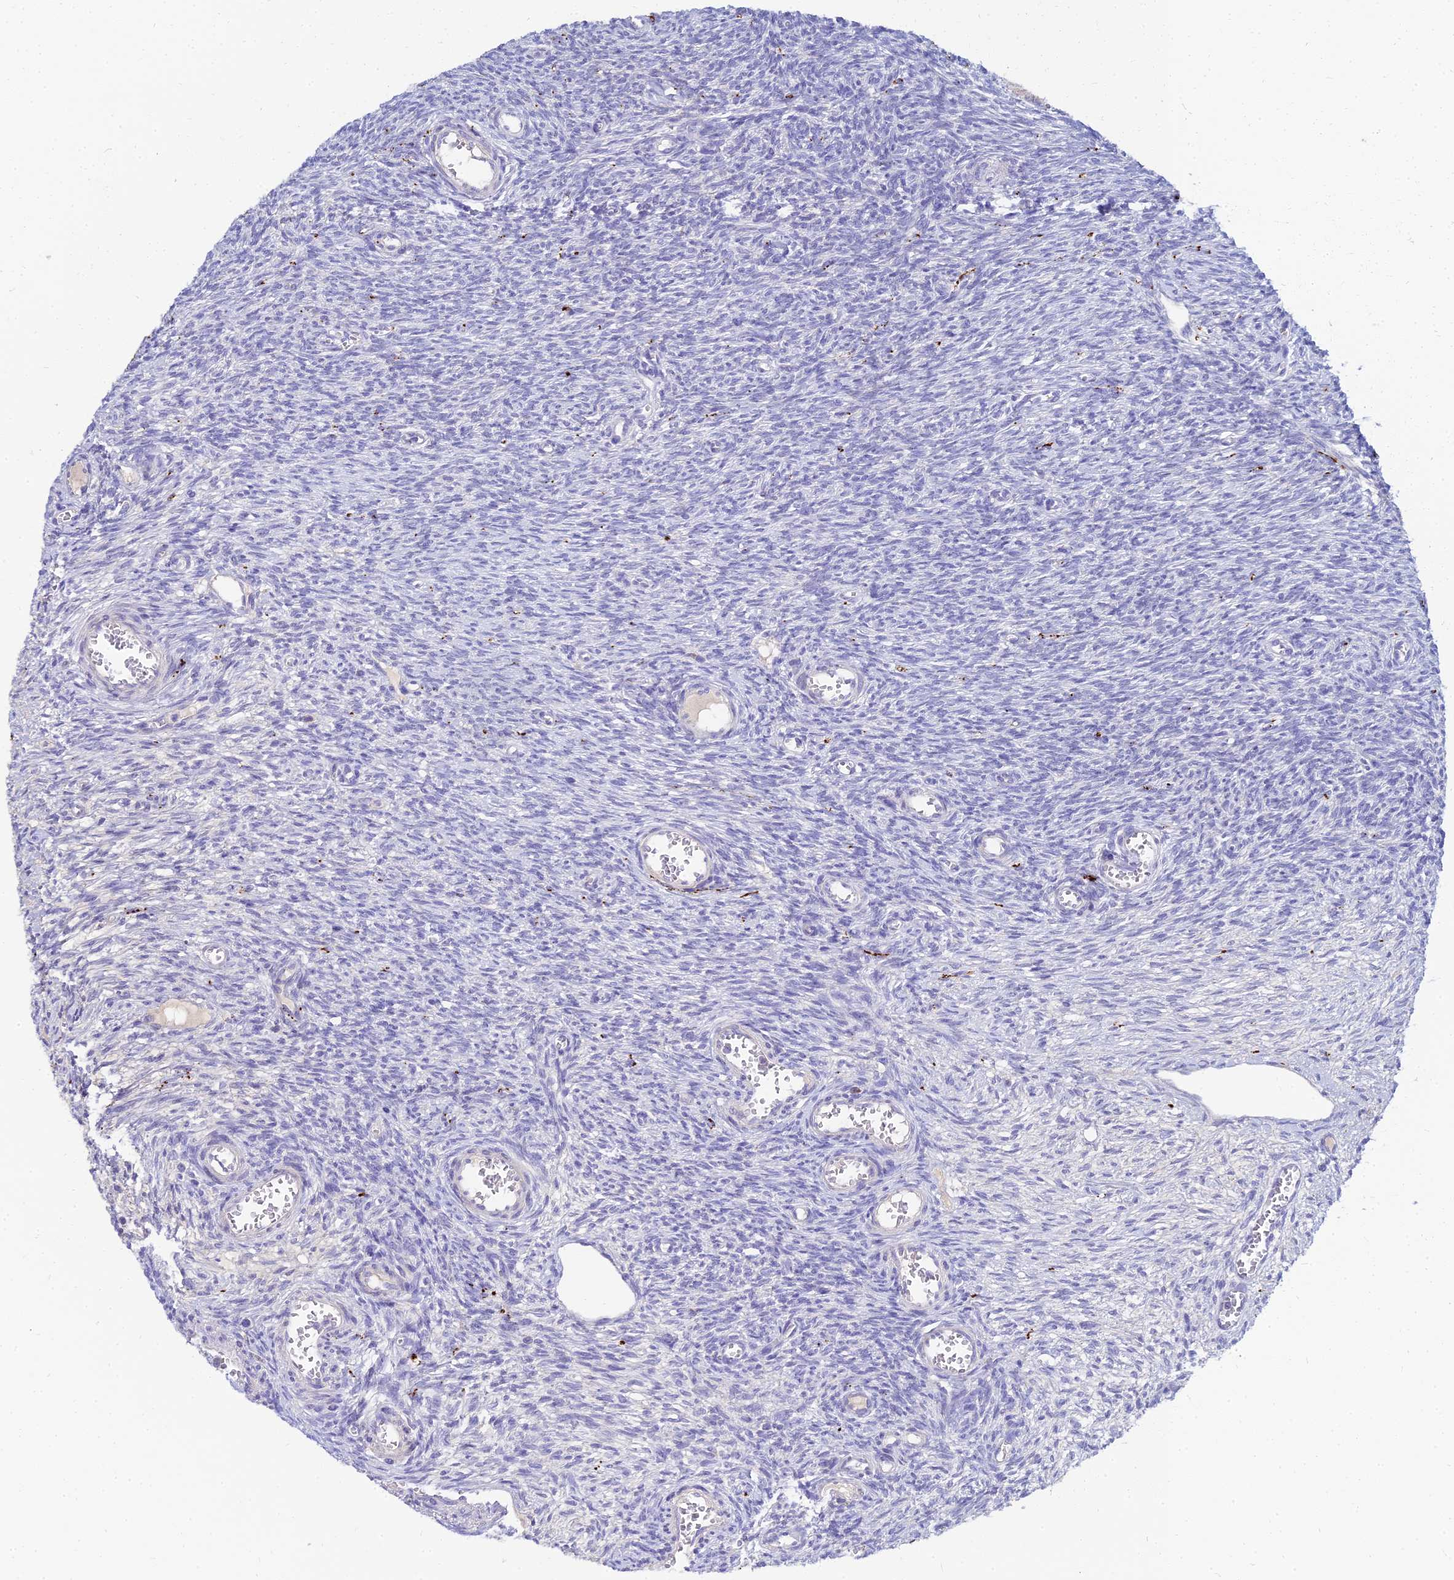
{"staining": {"intensity": "negative", "quantity": "none", "location": "none"}, "tissue": "ovary", "cell_type": "Follicle cells", "image_type": "normal", "snomed": [{"axis": "morphology", "description": "Normal tissue, NOS"}, {"axis": "topography", "description": "Ovary"}], "caption": "IHC histopathology image of normal ovary stained for a protein (brown), which shows no expression in follicle cells.", "gene": "NPY", "patient": {"sex": "female", "age": 44}}